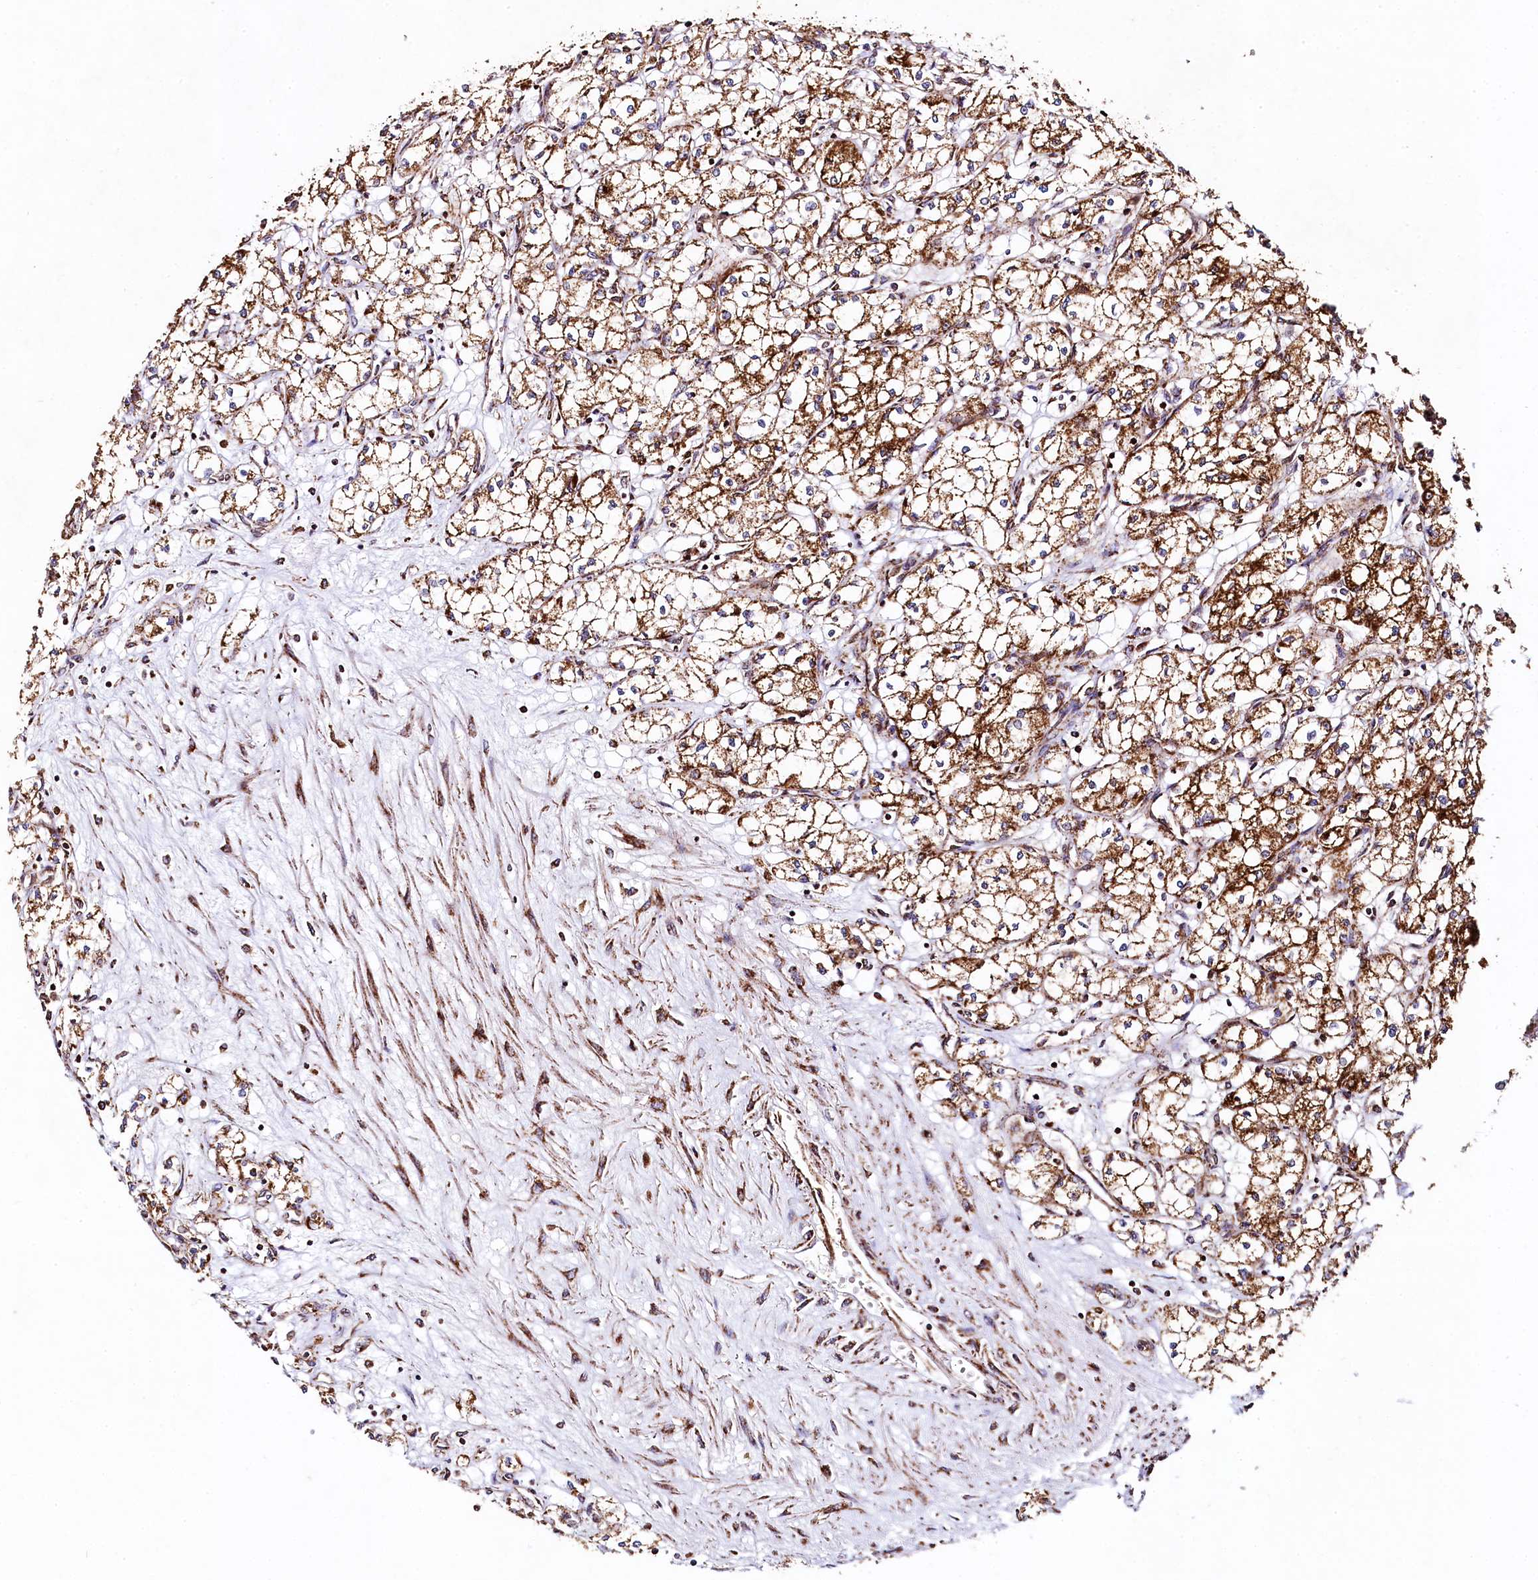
{"staining": {"intensity": "strong", "quantity": ">75%", "location": "cytoplasmic/membranous"}, "tissue": "renal cancer", "cell_type": "Tumor cells", "image_type": "cancer", "snomed": [{"axis": "morphology", "description": "Adenocarcinoma, NOS"}, {"axis": "topography", "description": "Kidney"}], "caption": "IHC photomicrograph of neoplastic tissue: human renal cancer stained using immunohistochemistry exhibits high levels of strong protein expression localized specifically in the cytoplasmic/membranous of tumor cells, appearing as a cytoplasmic/membranous brown color.", "gene": "CLYBL", "patient": {"sex": "male", "age": 59}}